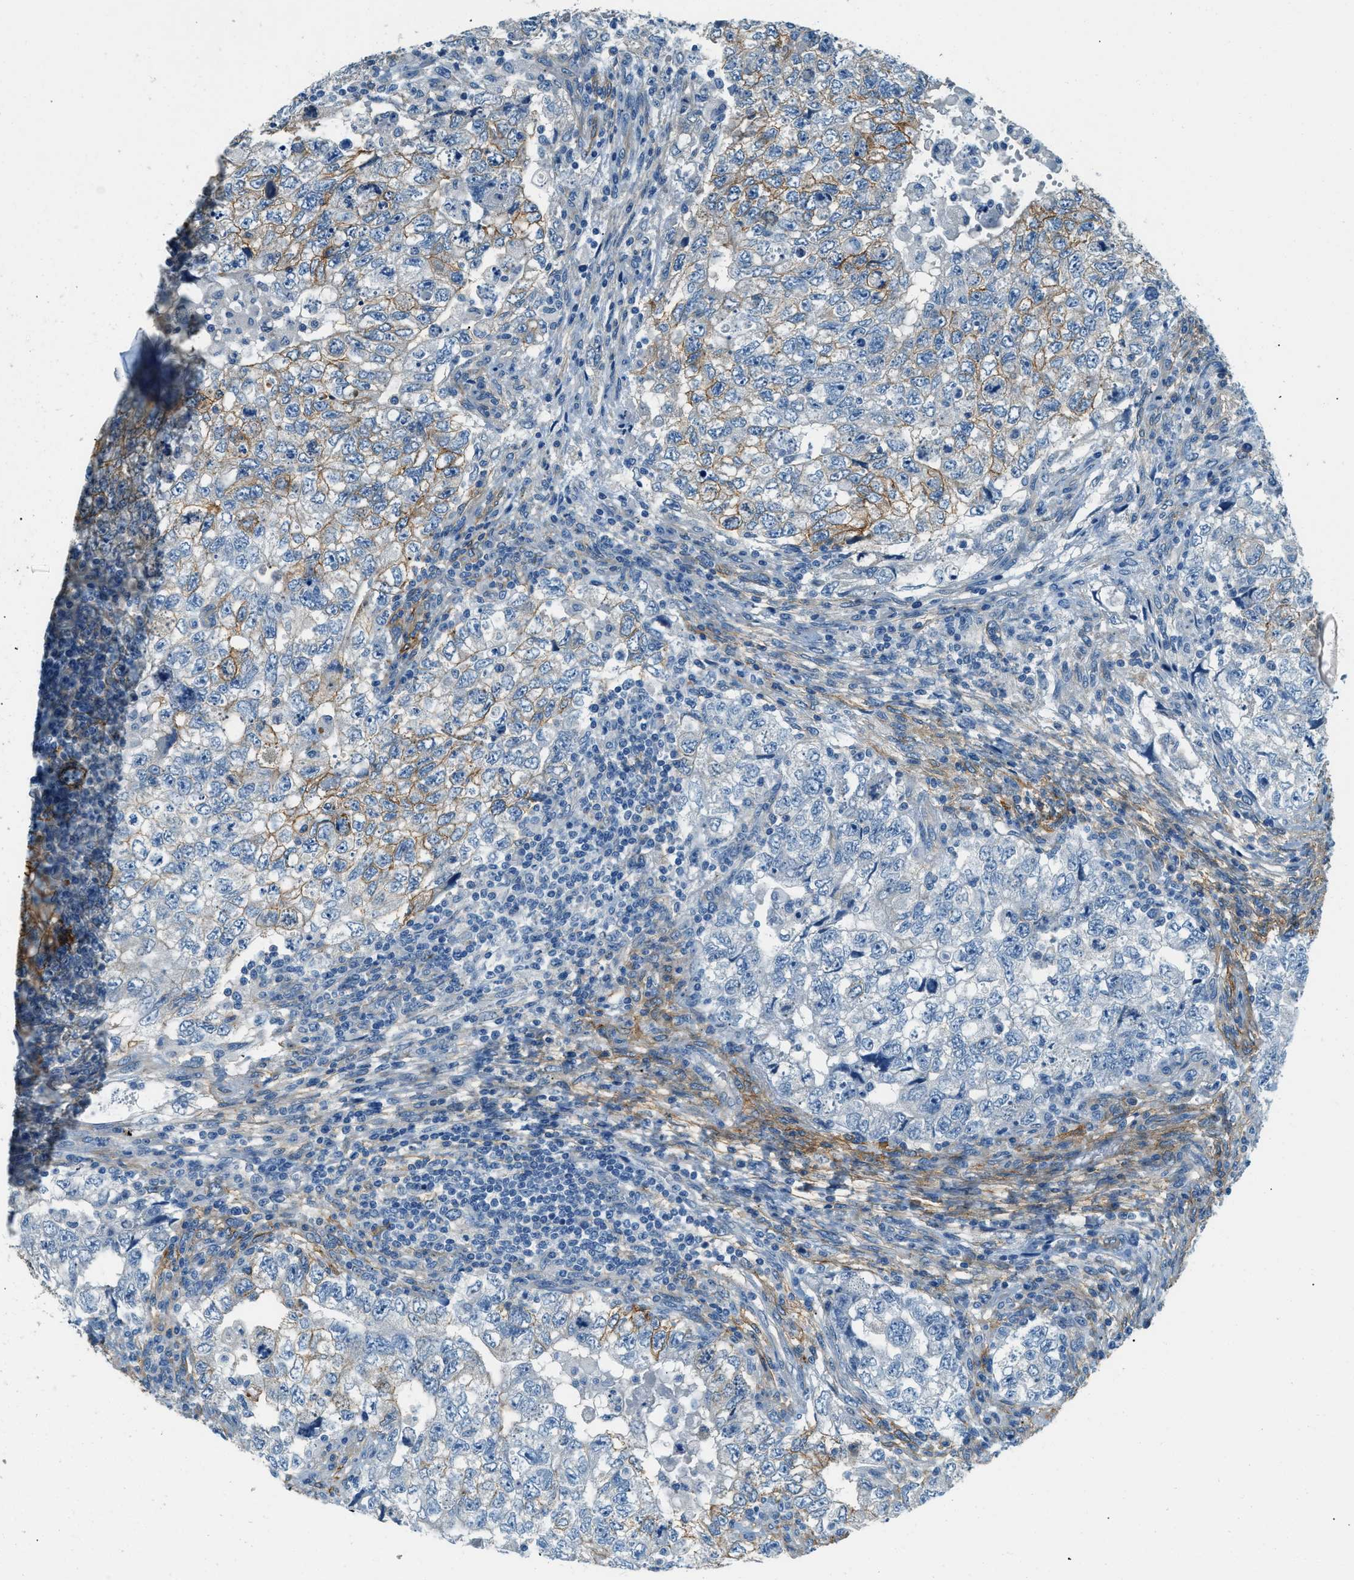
{"staining": {"intensity": "moderate", "quantity": "<25%", "location": "cytoplasmic/membranous"}, "tissue": "testis cancer", "cell_type": "Tumor cells", "image_type": "cancer", "snomed": [{"axis": "morphology", "description": "Carcinoma, Embryonal, NOS"}, {"axis": "topography", "description": "Testis"}], "caption": "Immunohistochemical staining of human testis embryonal carcinoma exhibits moderate cytoplasmic/membranous protein expression in about <25% of tumor cells.", "gene": "ZNF367", "patient": {"sex": "male", "age": 36}}